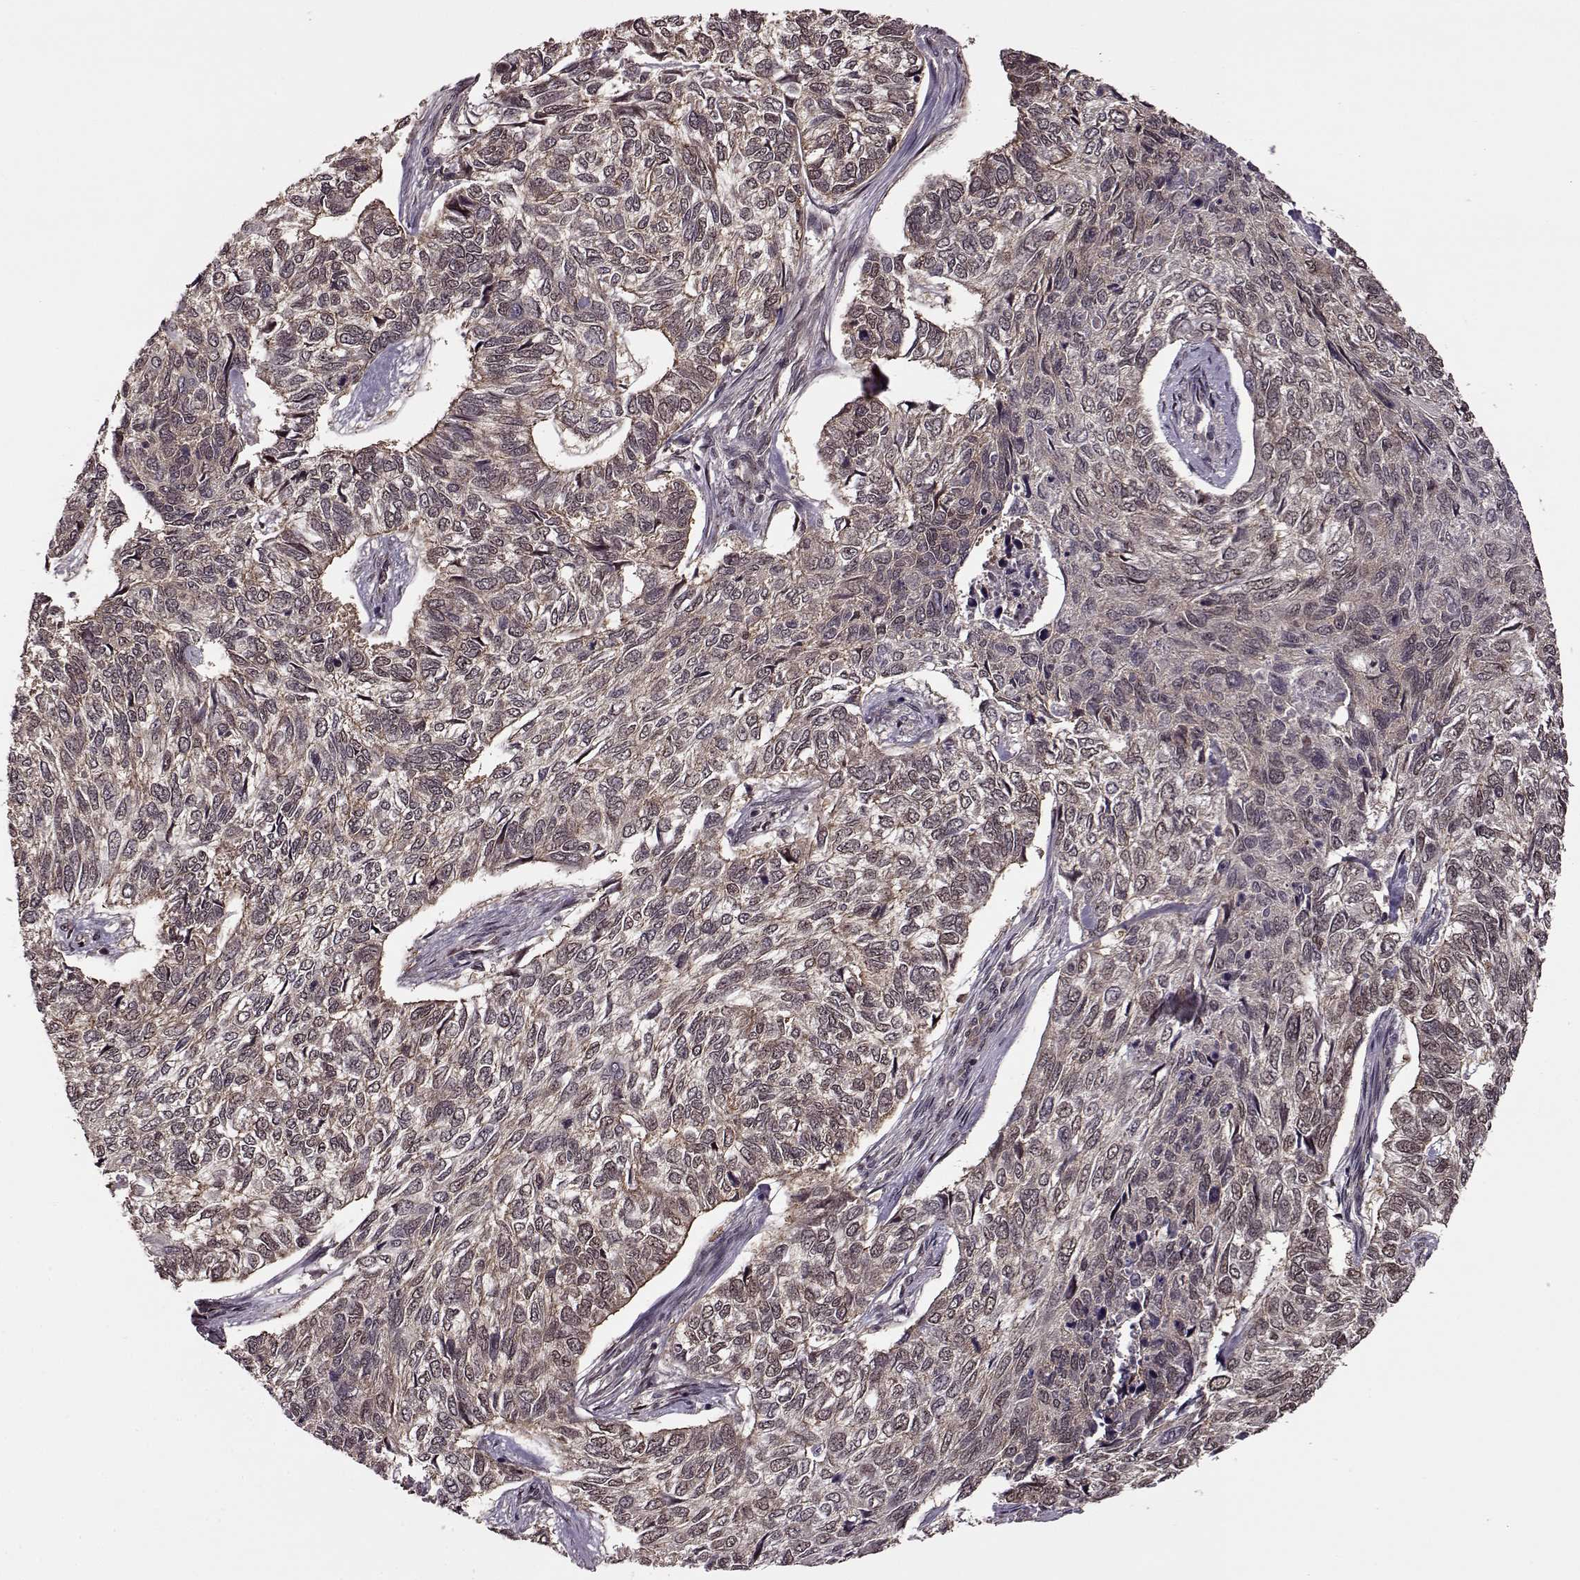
{"staining": {"intensity": "weak", "quantity": ">75%", "location": "cytoplasmic/membranous,nuclear"}, "tissue": "skin cancer", "cell_type": "Tumor cells", "image_type": "cancer", "snomed": [{"axis": "morphology", "description": "Basal cell carcinoma"}, {"axis": "topography", "description": "Skin"}], "caption": "High-magnification brightfield microscopy of skin cancer (basal cell carcinoma) stained with DAB (brown) and counterstained with hematoxylin (blue). tumor cells exhibit weak cytoplasmic/membranous and nuclear expression is identified in approximately>75% of cells. (DAB IHC with brightfield microscopy, high magnification).", "gene": "FTO", "patient": {"sex": "female", "age": 65}}